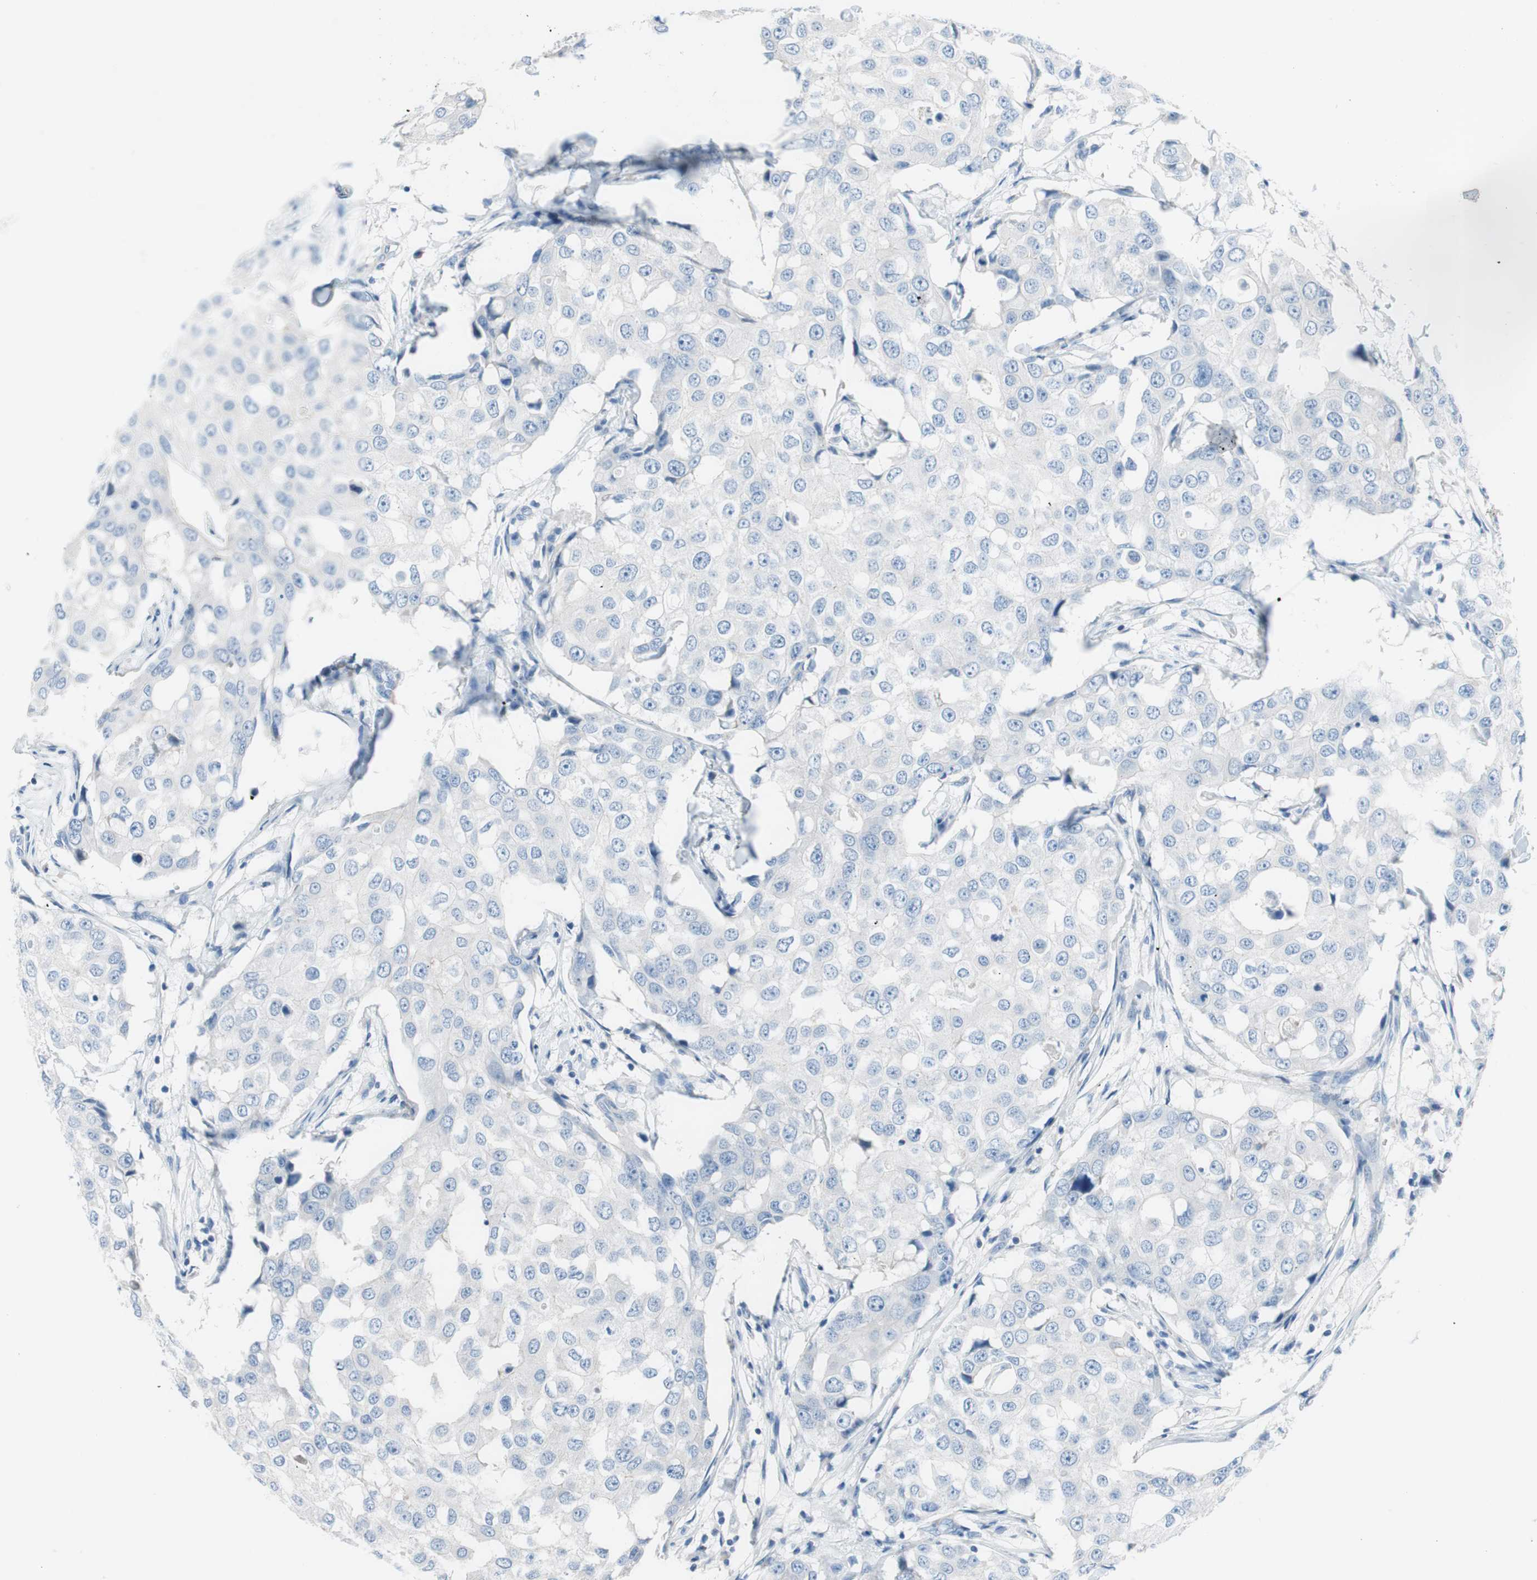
{"staining": {"intensity": "negative", "quantity": "none", "location": "none"}, "tissue": "breast cancer", "cell_type": "Tumor cells", "image_type": "cancer", "snomed": [{"axis": "morphology", "description": "Duct carcinoma"}, {"axis": "topography", "description": "Breast"}], "caption": "Immunohistochemistry (IHC) micrograph of human breast invasive ductal carcinoma stained for a protein (brown), which displays no expression in tumor cells.", "gene": "EVA1A", "patient": {"sex": "female", "age": 27}}